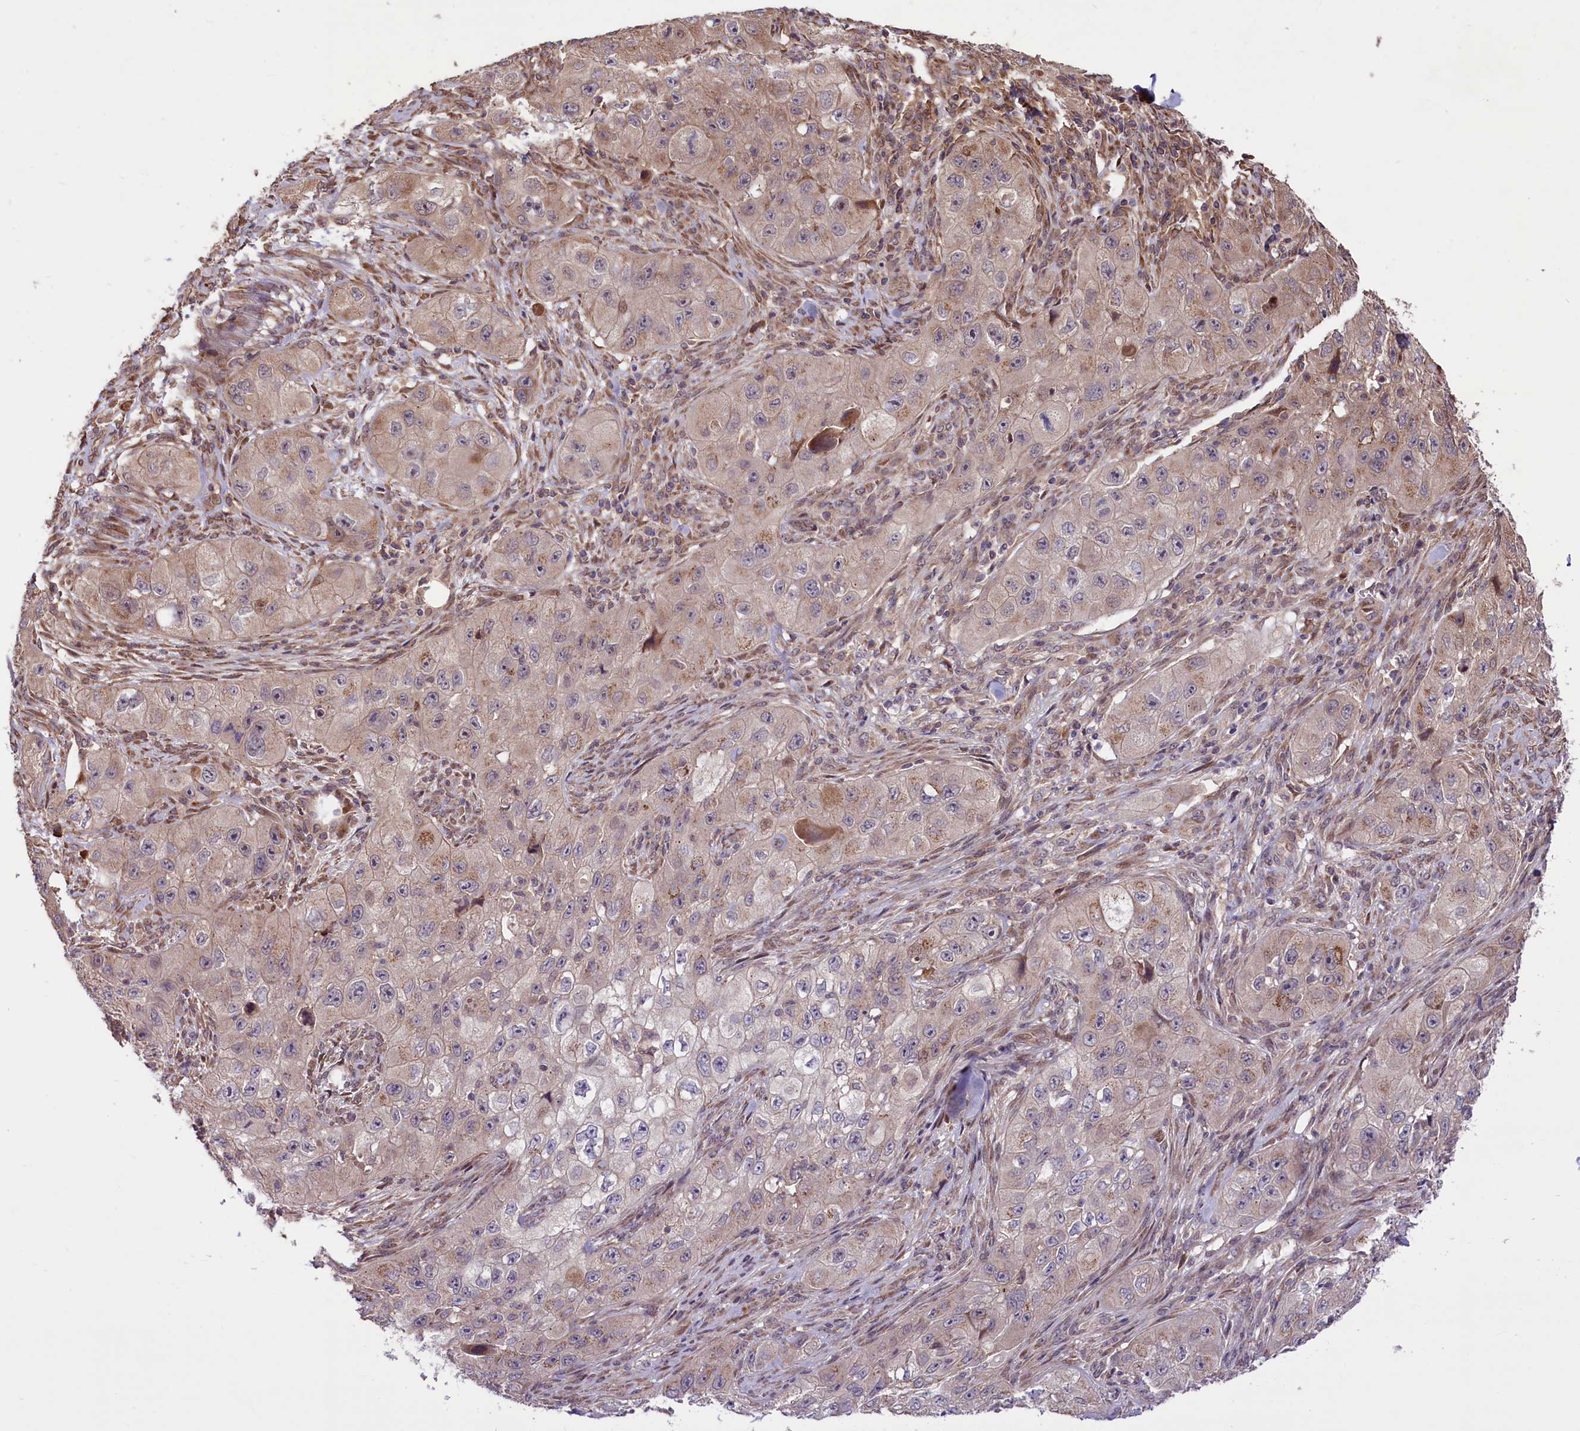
{"staining": {"intensity": "weak", "quantity": "25%-75%", "location": "cytoplasmic/membranous"}, "tissue": "skin cancer", "cell_type": "Tumor cells", "image_type": "cancer", "snomed": [{"axis": "morphology", "description": "Squamous cell carcinoma, NOS"}, {"axis": "topography", "description": "Skin"}, {"axis": "topography", "description": "Subcutis"}], "caption": "This is an image of immunohistochemistry (IHC) staining of squamous cell carcinoma (skin), which shows weak positivity in the cytoplasmic/membranous of tumor cells.", "gene": "HDAC5", "patient": {"sex": "male", "age": 73}}